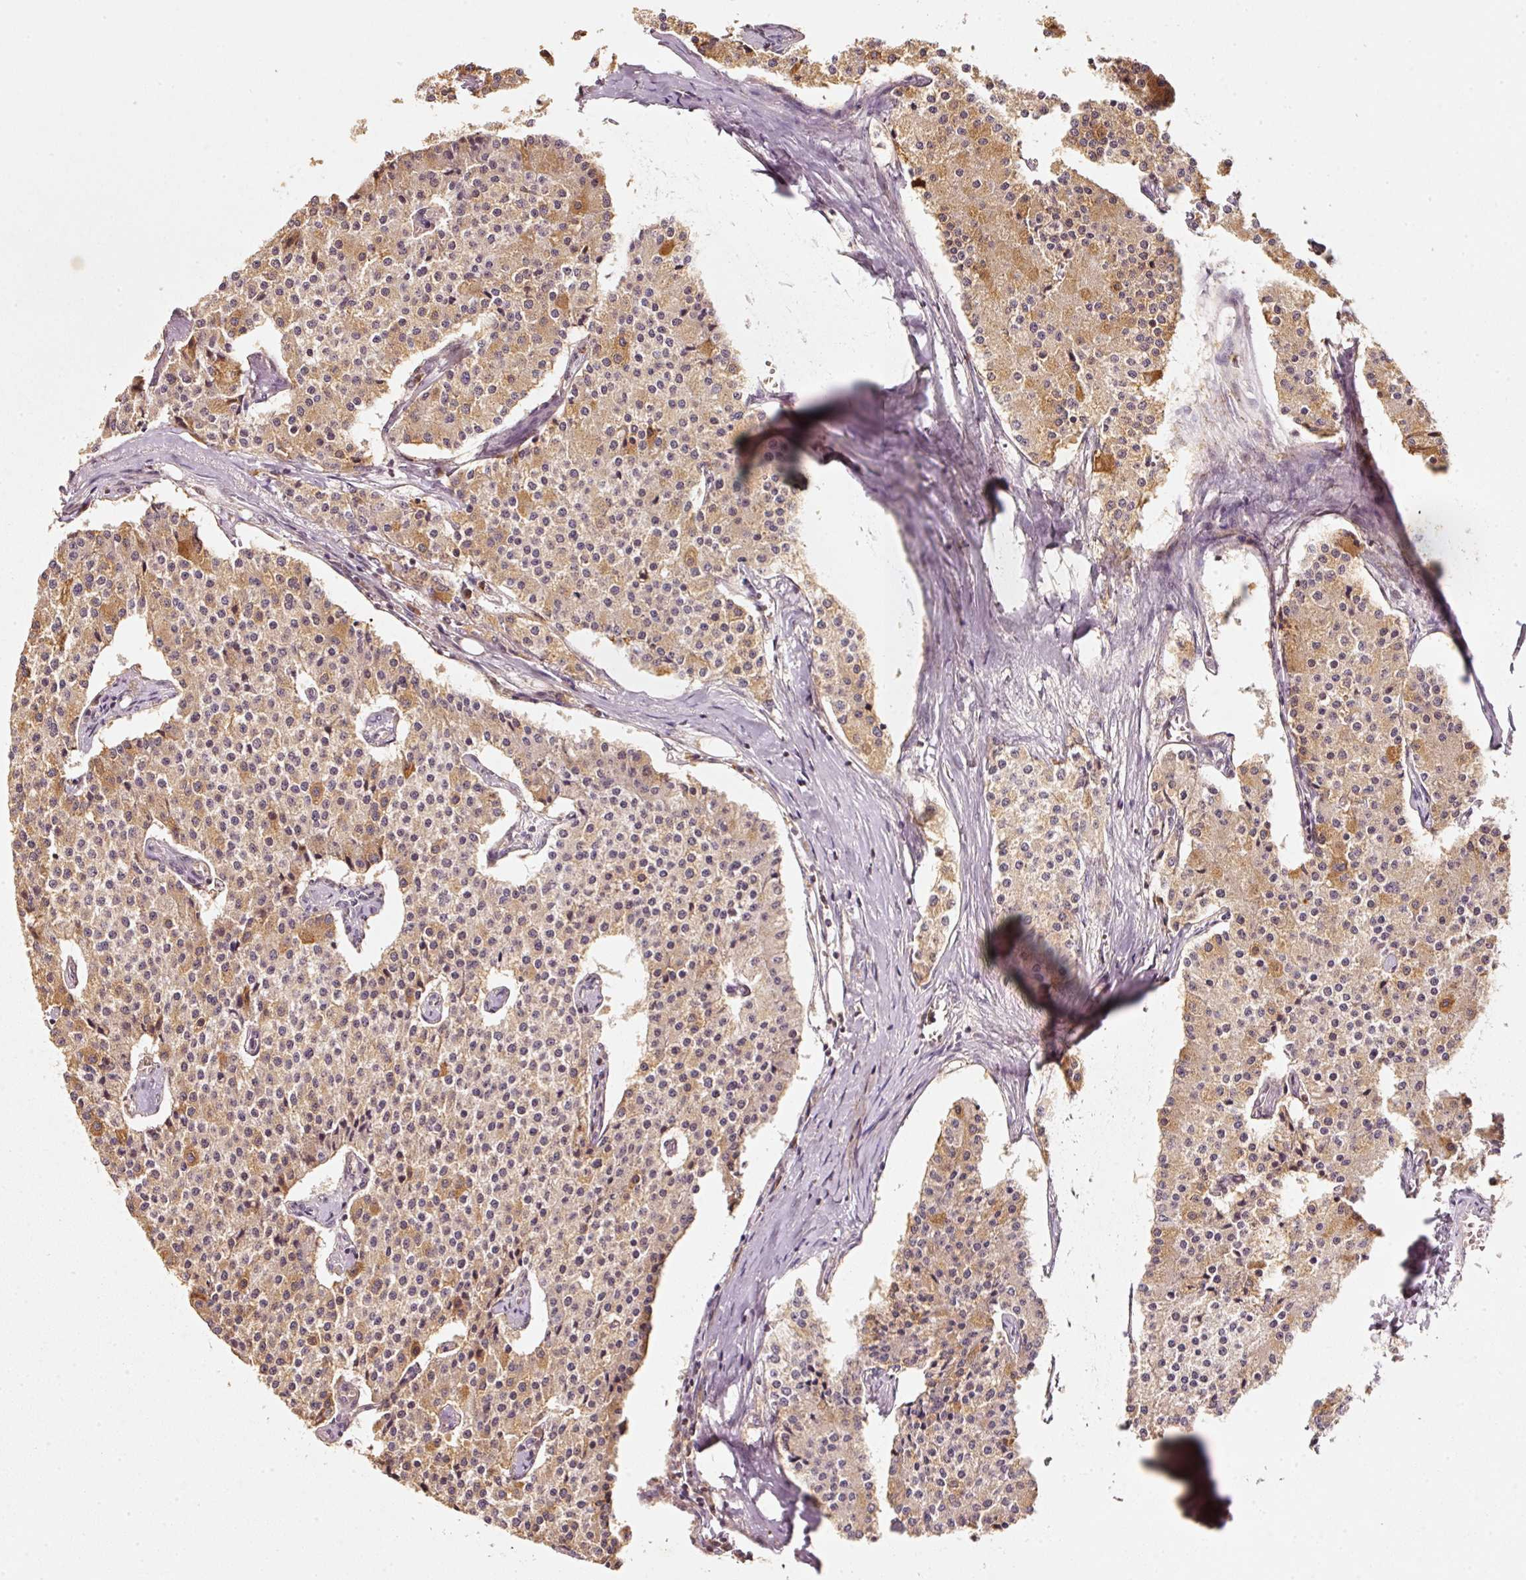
{"staining": {"intensity": "moderate", "quantity": ">75%", "location": "cytoplasmic/membranous"}, "tissue": "carcinoid", "cell_type": "Tumor cells", "image_type": "cancer", "snomed": [{"axis": "morphology", "description": "Carcinoid, malignant, NOS"}, {"axis": "topography", "description": "Colon"}], "caption": "Protein expression analysis of malignant carcinoid reveals moderate cytoplasmic/membranous positivity in approximately >75% of tumor cells. The staining was performed using DAB (3,3'-diaminobenzidine) to visualize the protein expression in brown, while the nuclei were stained in blue with hematoxylin (Magnification: 20x).", "gene": "RRAS2", "patient": {"sex": "female", "age": 52}}